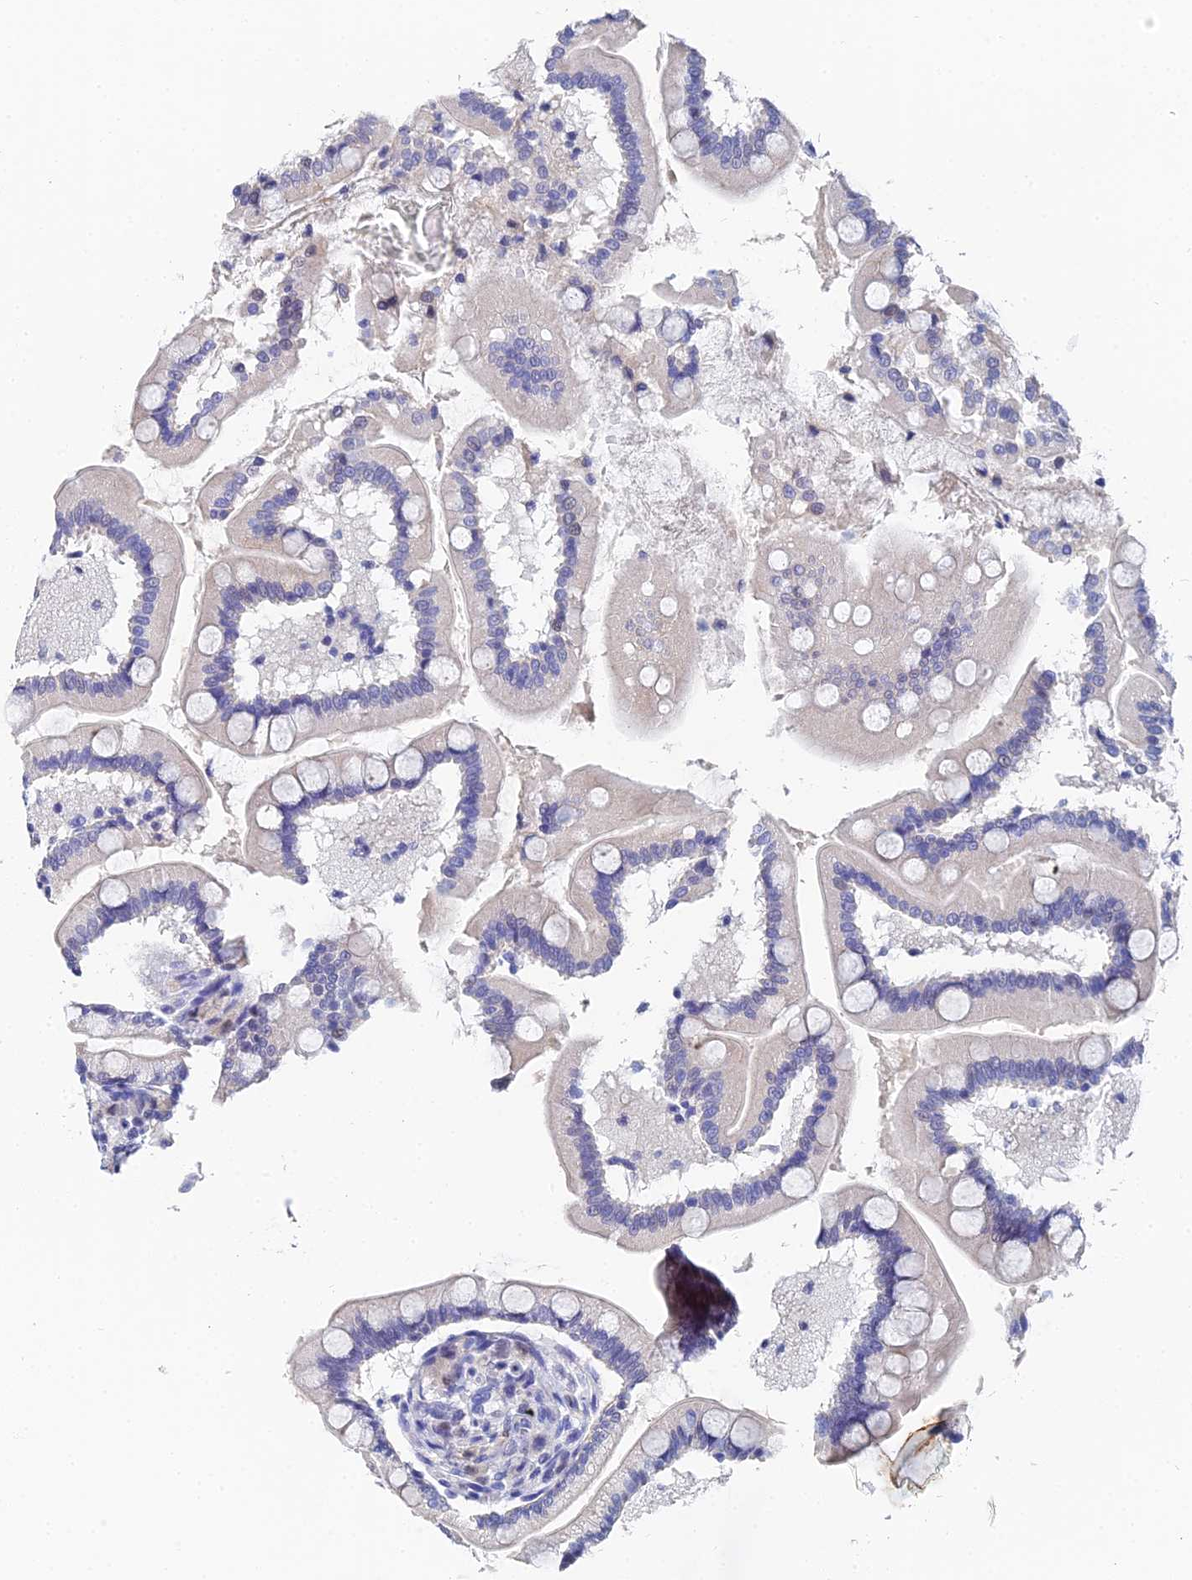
{"staining": {"intensity": "weak", "quantity": "<25%", "location": "cytoplasmic/membranous,nuclear"}, "tissue": "small intestine", "cell_type": "Glandular cells", "image_type": "normal", "snomed": [{"axis": "morphology", "description": "Normal tissue, NOS"}, {"axis": "topography", "description": "Small intestine"}], "caption": "This is a photomicrograph of immunohistochemistry (IHC) staining of normal small intestine, which shows no expression in glandular cells.", "gene": "OCM2", "patient": {"sex": "female", "age": 64}}